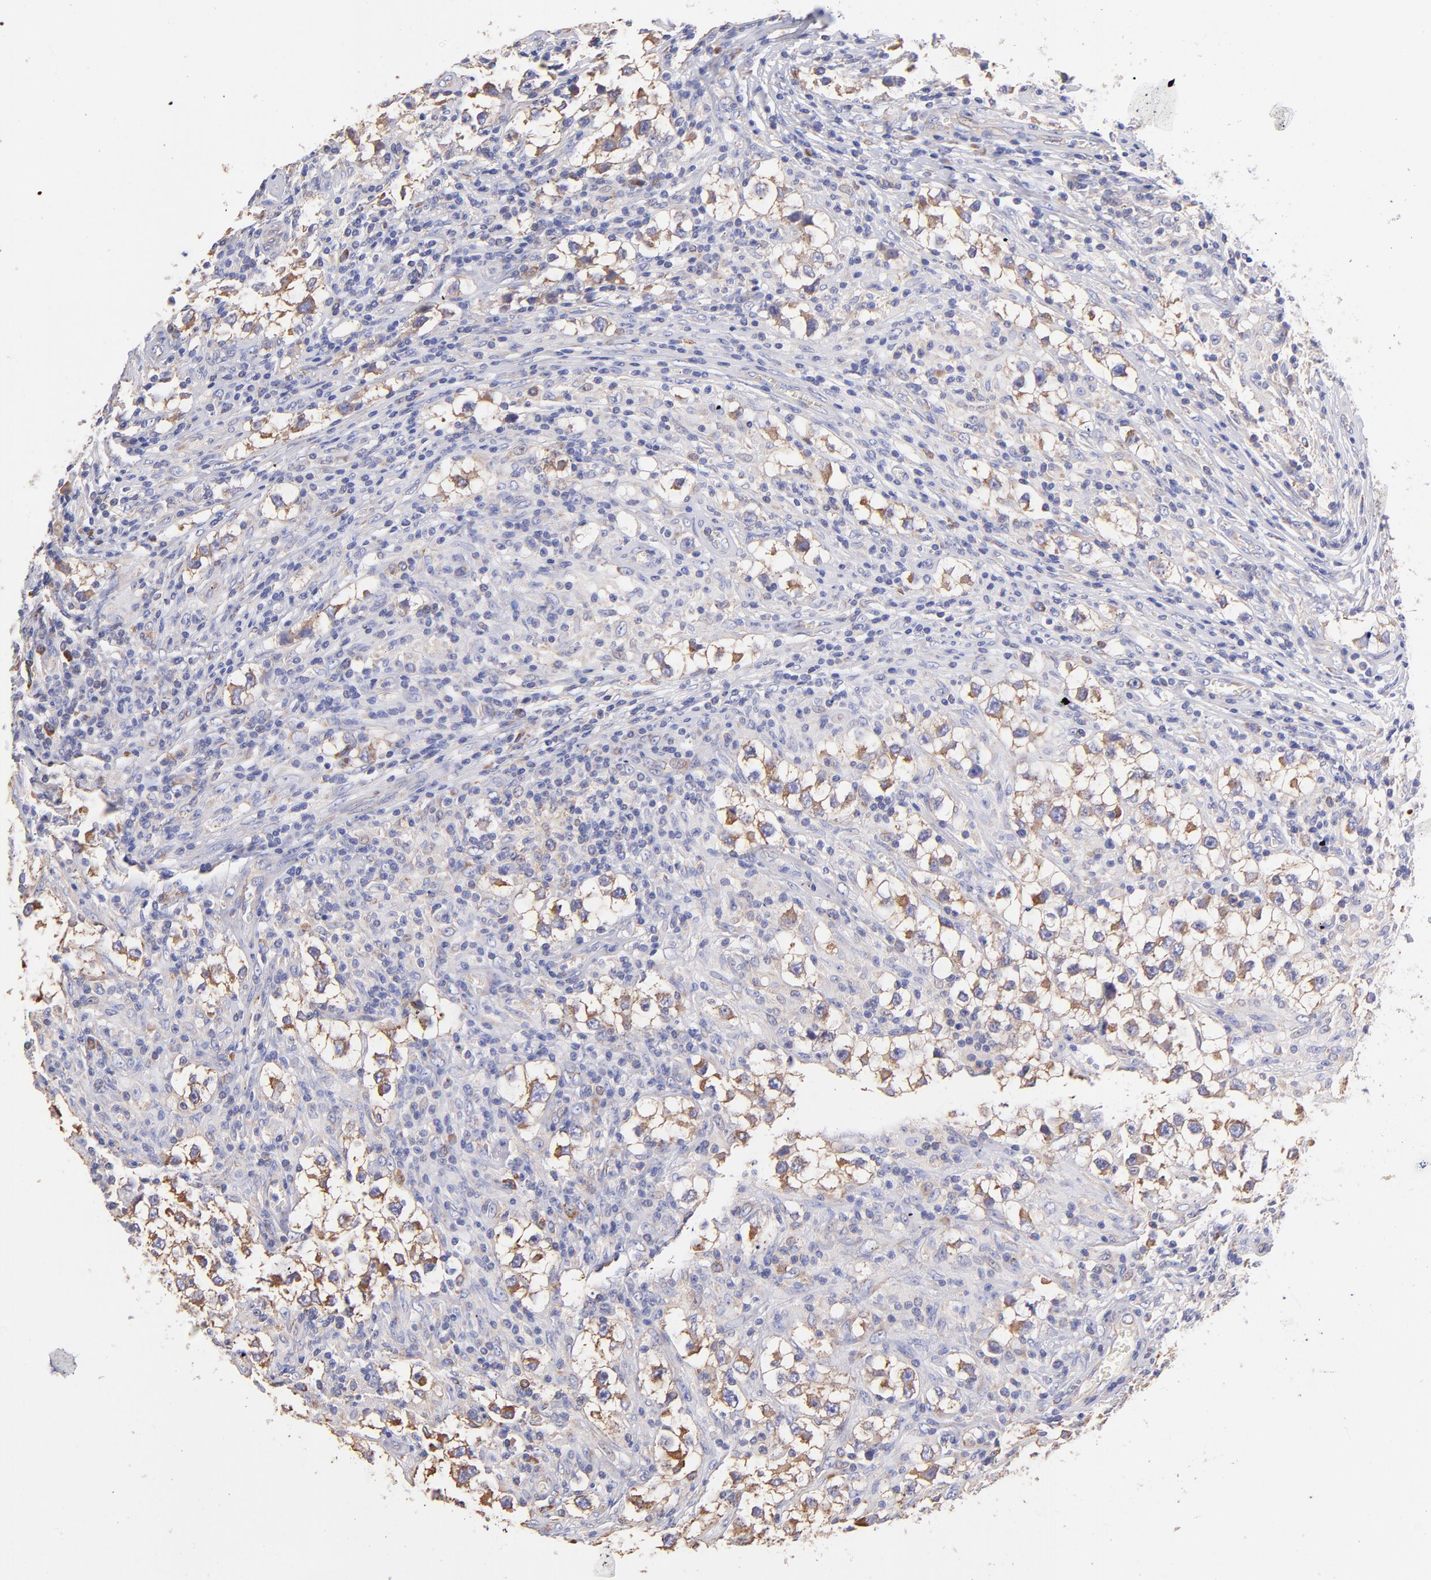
{"staining": {"intensity": "moderate", "quantity": "25%-75%", "location": "cytoplasmic/membranous"}, "tissue": "testis cancer", "cell_type": "Tumor cells", "image_type": "cancer", "snomed": [{"axis": "morphology", "description": "Seminoma, NOS"}, {"axis": "topography", "description": "Testis"}], "caption": "Brown immunohistochemical staining in human testis cancer (seminoma) displays moderate cytoplasmic/membranous staining in about 25%-75% of tumor cells.", "gene": "RPL30", "patient": {"sex": "male", "age": 32}}